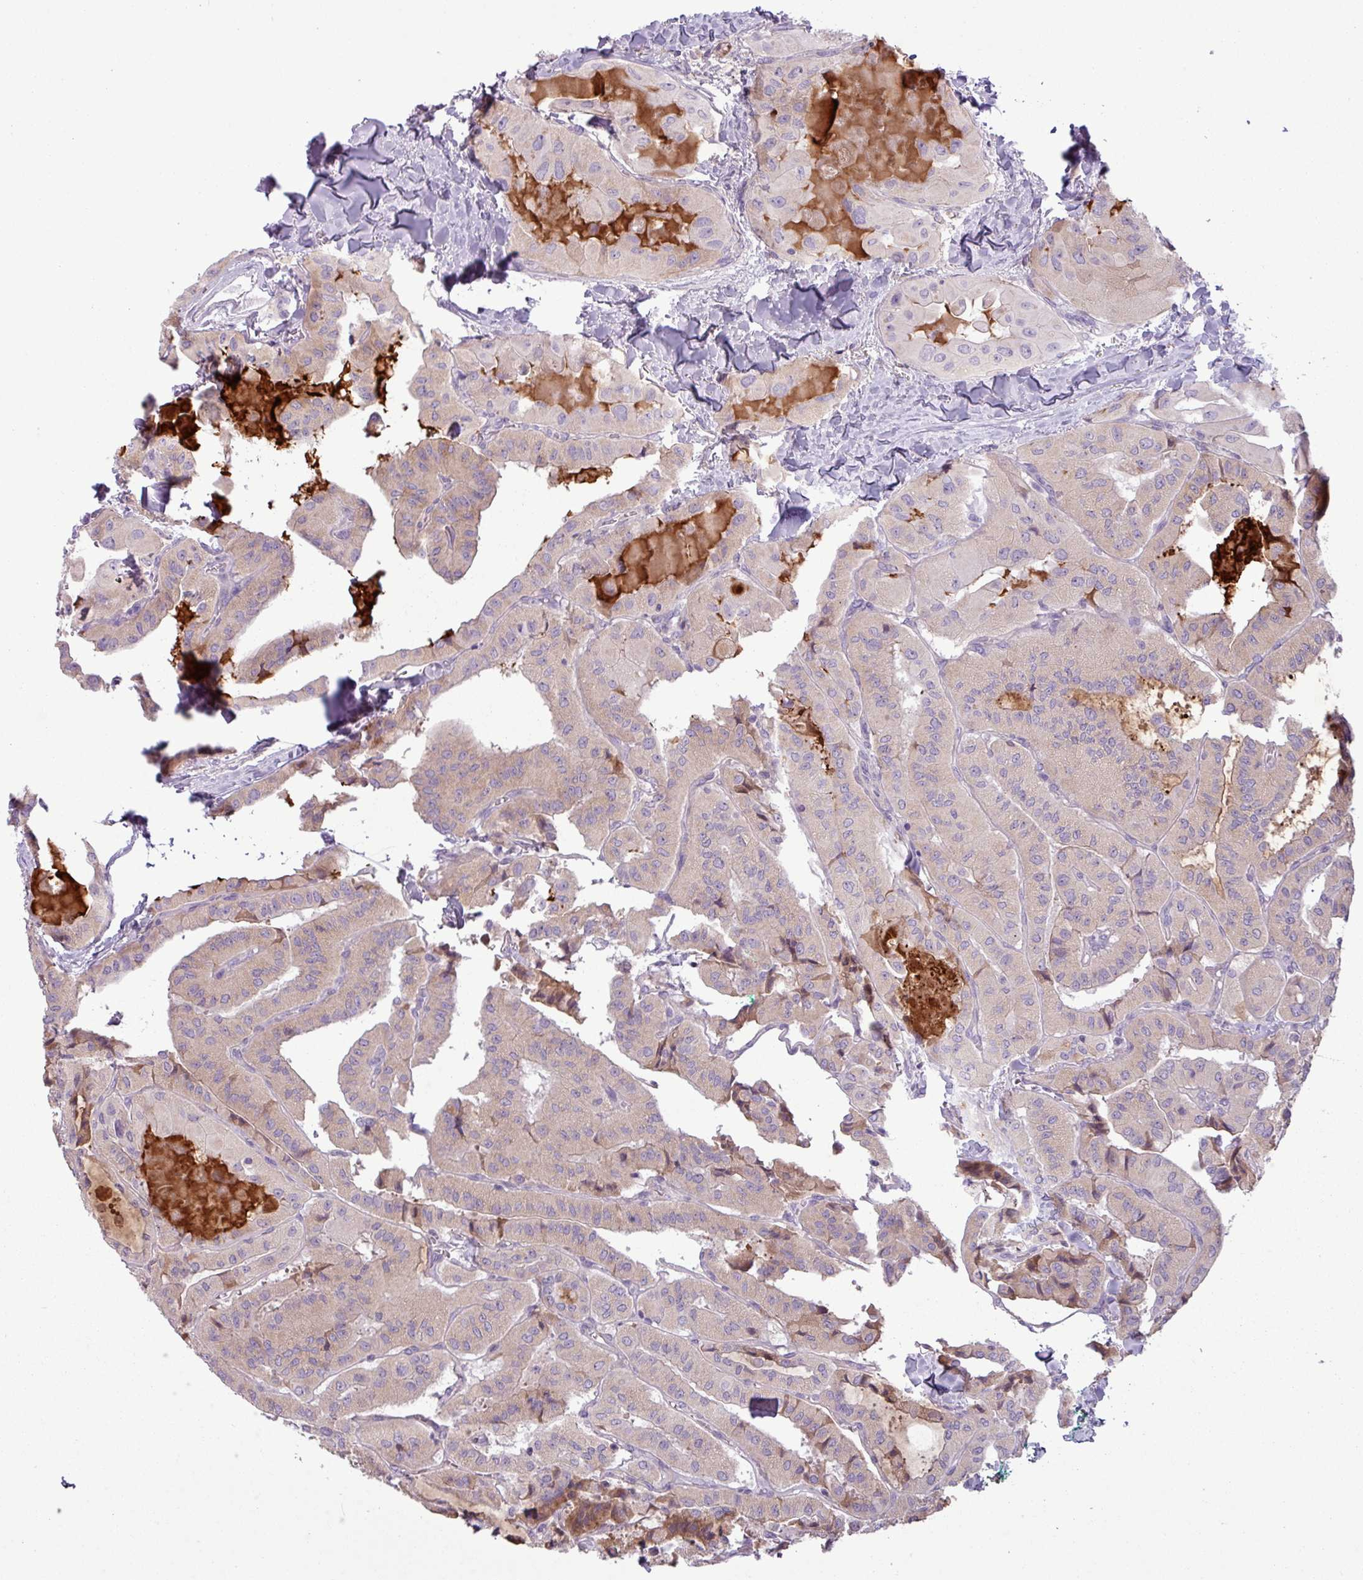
{"staining": {"intensity": "moderate", "quantity": "<25%", "location": "cytoplasmic/membranous"}, "tissue": "thyroid cancer", "cell_type": "Tumor cells", "image_type": "cancer", "snomed": [{"axis": "morphology", "description": "Normal tissue, NOS"}, {"axis": "morphology", "description": "Papillary adenocarcinoma, NOS"}, {"axis": "topography", "description": "Thyroid gland"}], "caption": "A low amount of moderate cytoplasmic/membranous positivity is appreciated in about <25% of tumor cells in thyroid cancer (papillary adenocarcinoma) tissue.", "gene": "C4B", "patient": {"sex": "female", "age": 59}}